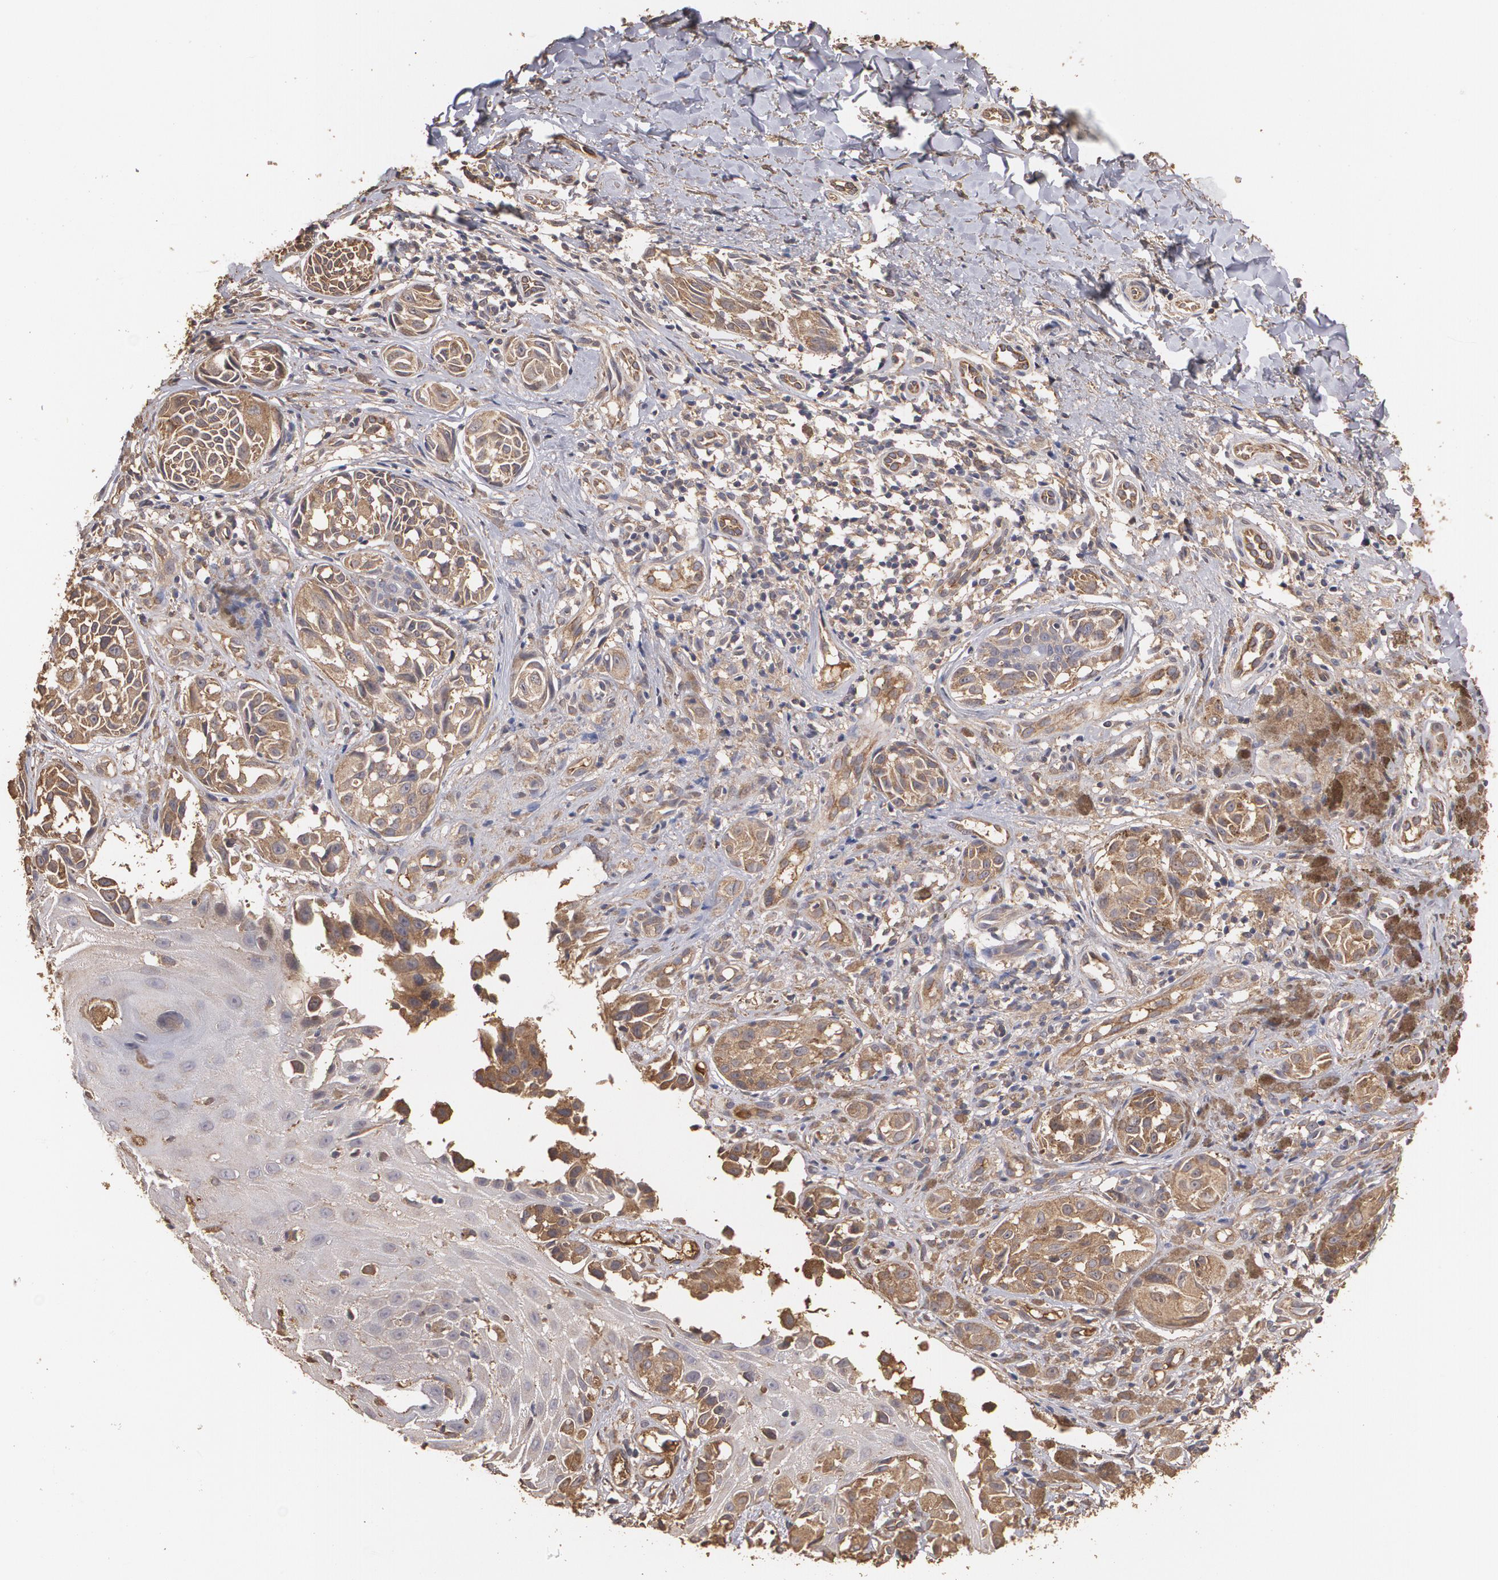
{"staining": {"intensity": "weak", "quantity": ">75%", "location": "cytoplasmic/membranous"}, "tissue": "melanoma", "cell_type": "Tumor cells", "image_type": "cancer", "snomed": [{"axis": "morphology", "description": "Malignant melanoma, NOS"}, {"axis": "topography", "description": "Skin"}], "caption": "Immunohistochemical staining of human malignant melanoma exhibits weak cytoplasmic/membranous protein expression in approximately >75% of tumor cells.", "gene": "PON1", "patient": {"sex": "male", "age": 67}}